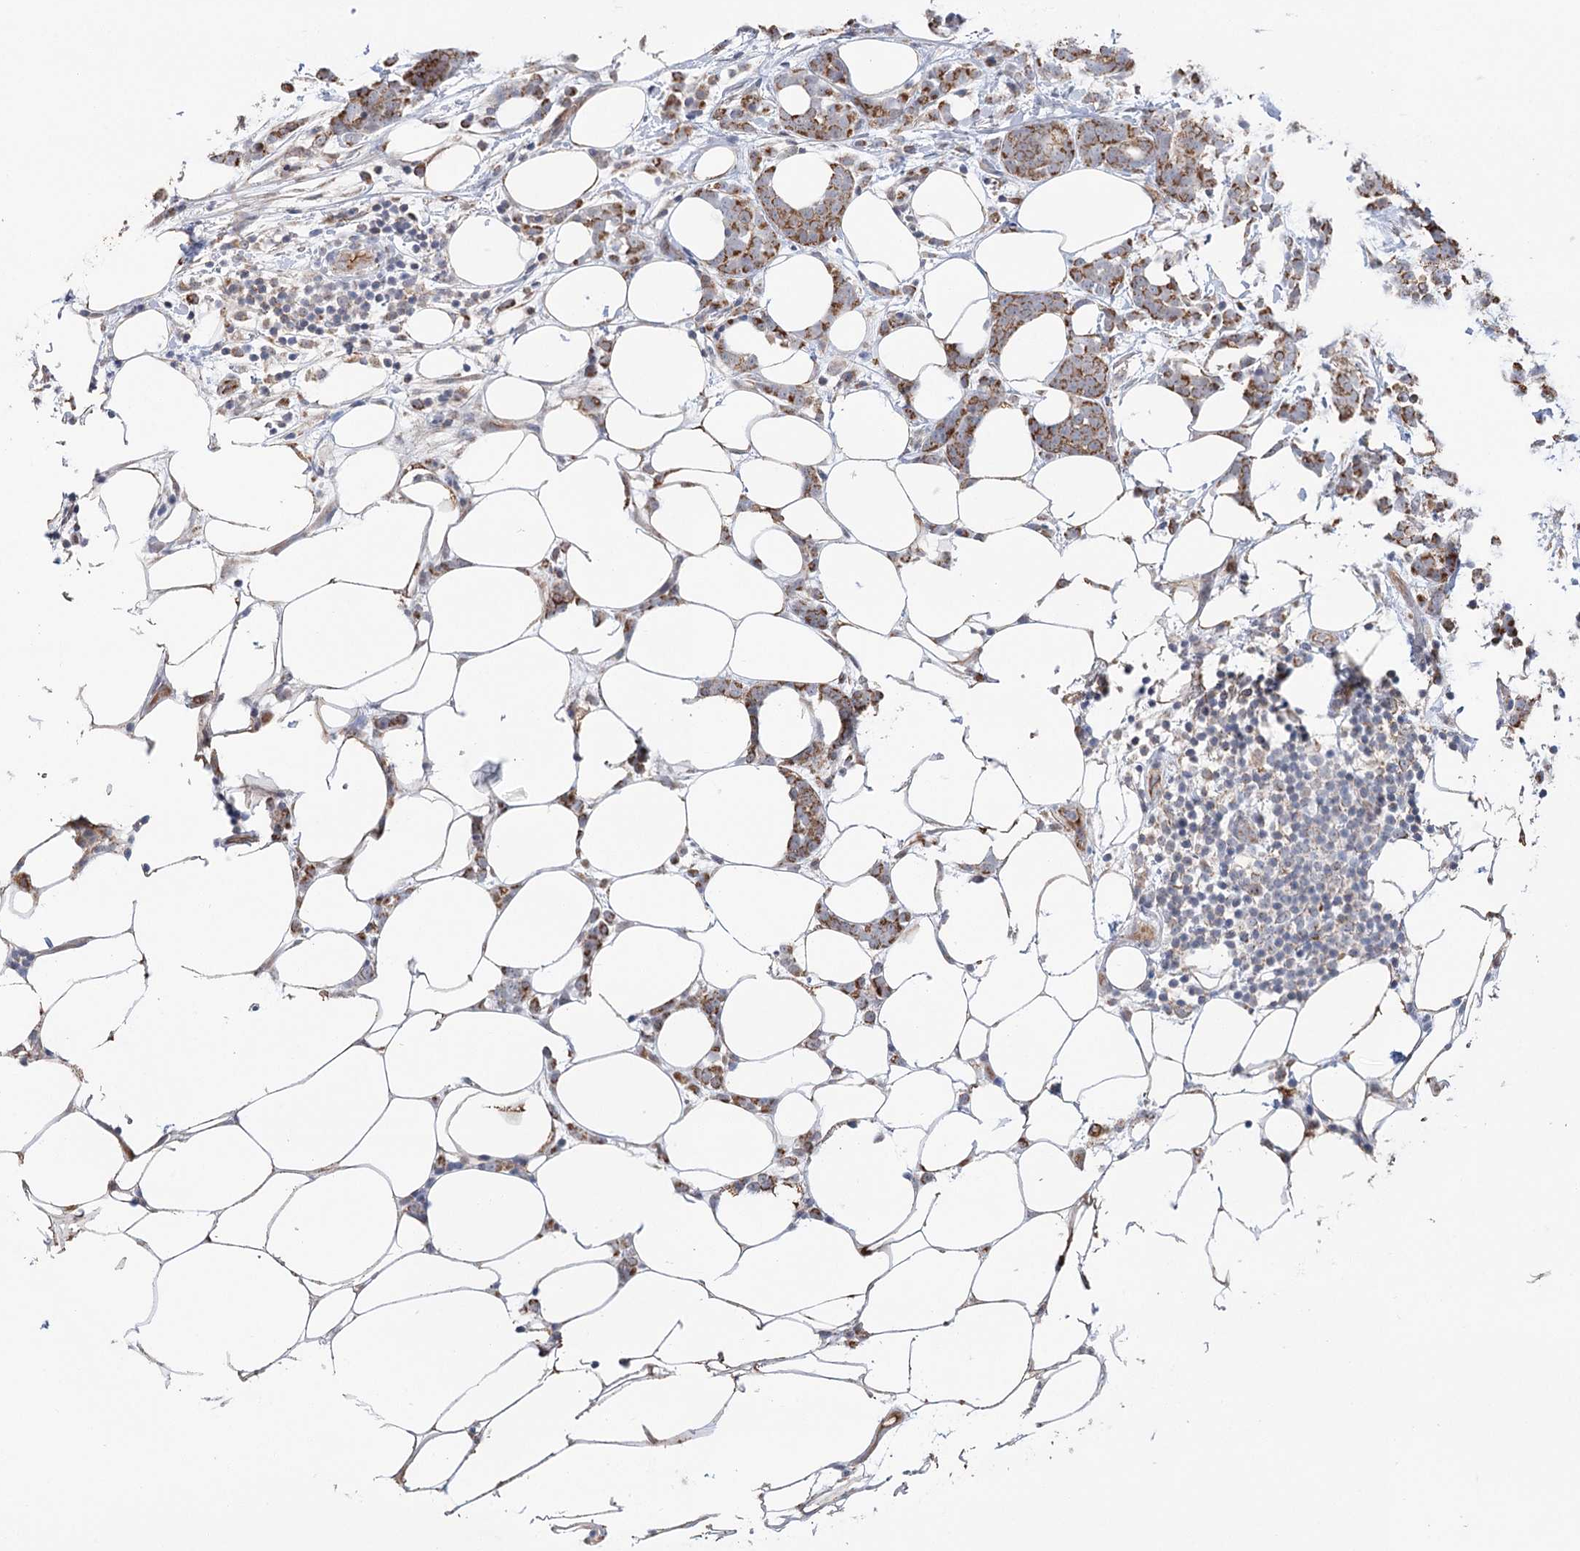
{"staining": {"intensity": "moderate", "quantity": ">75%", "location": "cytoplasmic/membranous"}, "tissue": "breast cancer", "cell_type": "Tumor cells", "image_type": "cancer", "snomed": [{"axis": "morphology", "description": "Lobular carcinoma"}, {"axis": "topography", "description": "Breast"}], "caption": "Human breast cancer stained for a protein (brown) reveals moderate cytoplasmic/membranous positive expression in about >75% of tumor cells.", "gene": "ECHDC3", "patient": {"sex": "female", "age": 58}}